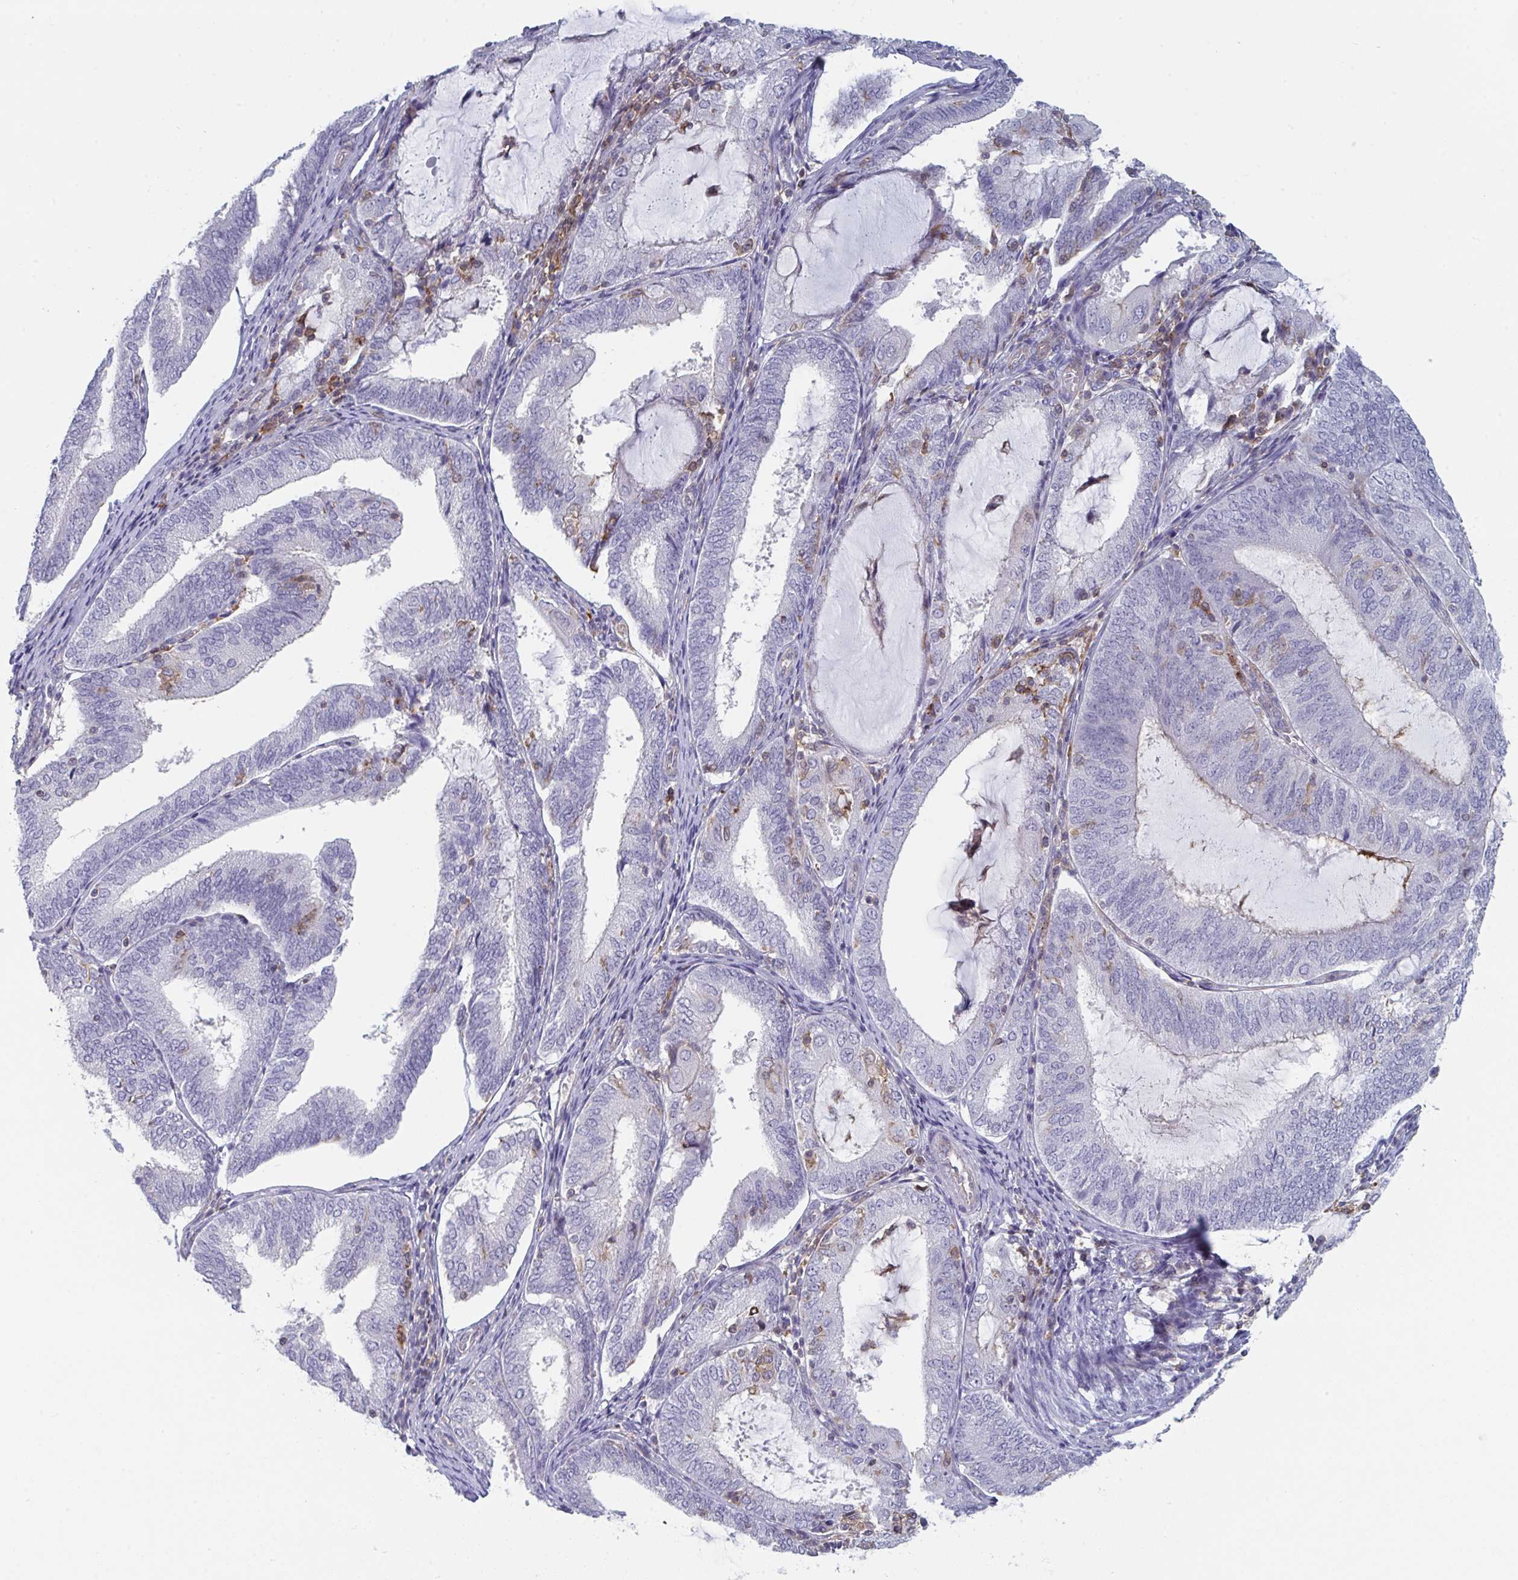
{"staining": {"intensity": "negative", "quantity": "none", "location": "none"}, "tissue": "endometrial cancer", "cell_type": "Tumor cells", "image_type": "cancer", "snomed": [{"axis": "morphology", "description": "Adenocarcinoma, NOS"}, {"axis": "topography", "description": "Endometrium"}], "caption": "There is no significant positivity in tumor cells of adenocarcinoma (endometrial). The staining is performed using DAB brown chromogen with nuclei counter-stained in using hematoxylin.", "gene": "DISP2", "patient": {"sex": "female", "age": 81}}